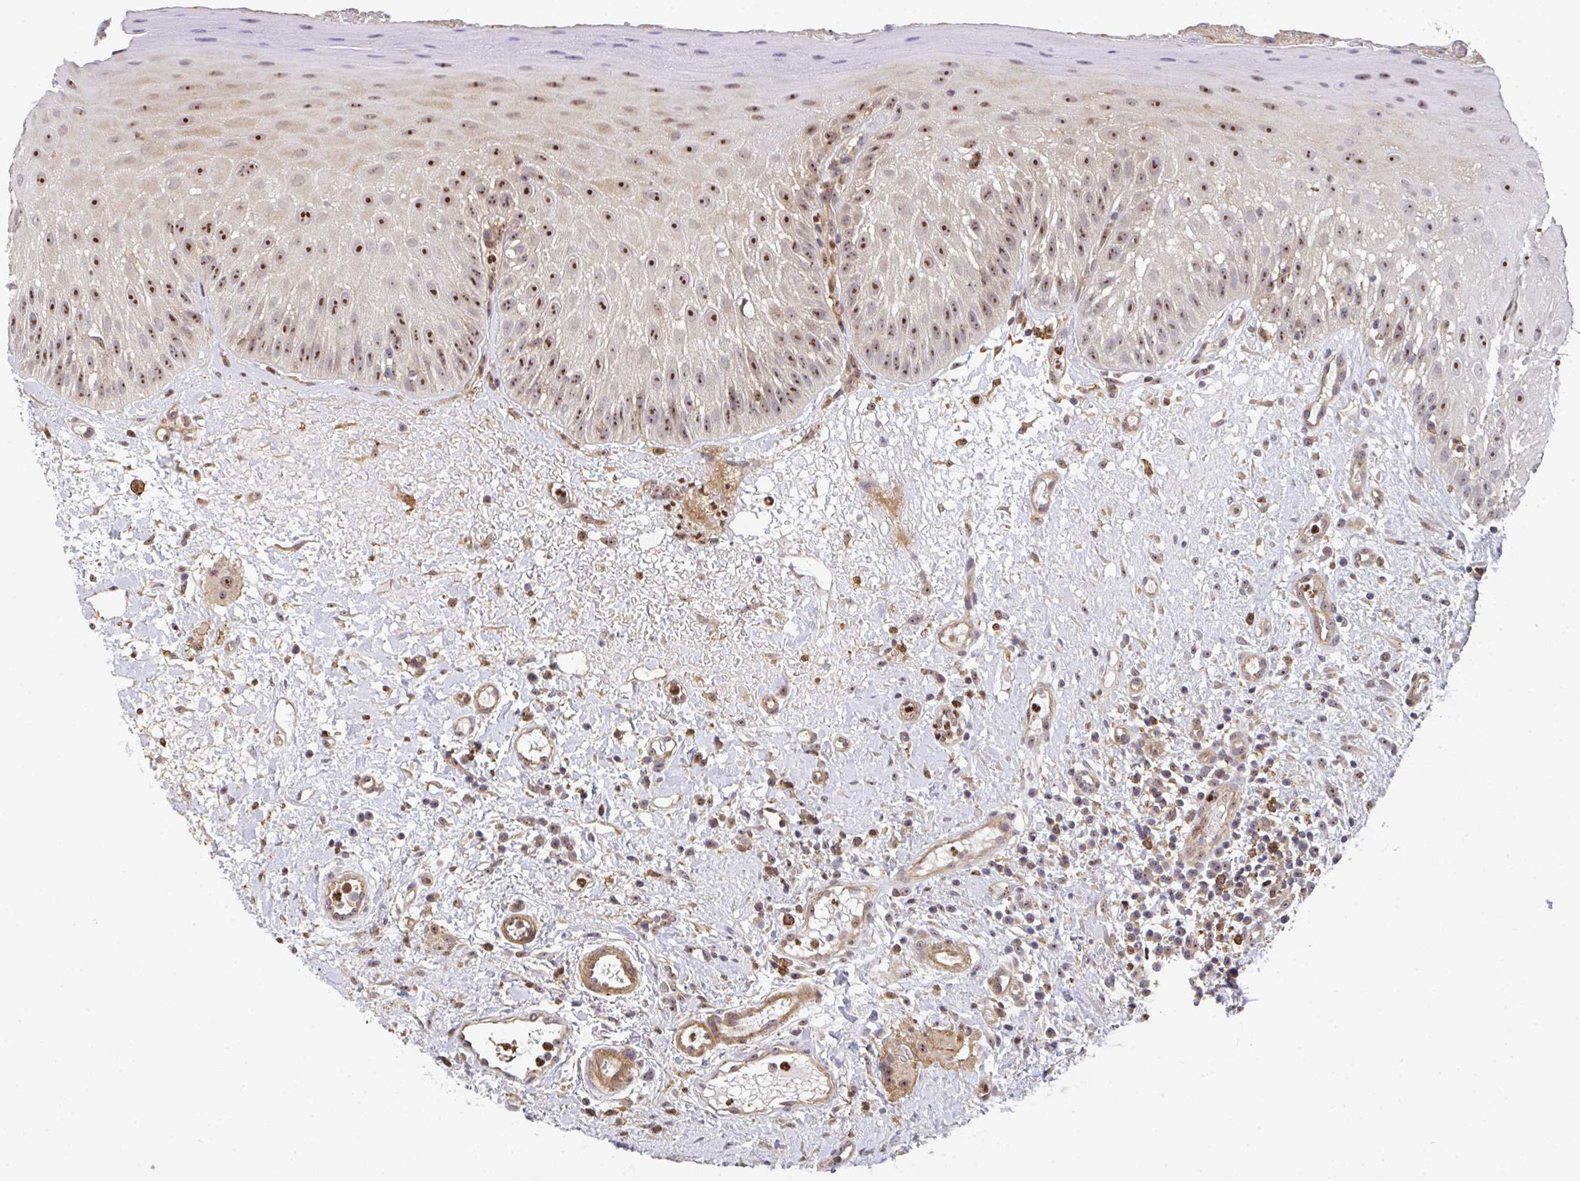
{"staining": {"intensity": "moderate", "quantity": "25%-75%", "location": "nuclear"}, "tissue": "oral mucosa", "cell_type": "Squamous epithelial cells", "image_type": "normal", "snomed": [{"axis": "morphology", "description": "Normal tissue, NOS"}, {"axis": "topography", "description": "Oral tissue"}, {"axis": "topography", "description": "Tounge, NOS"}], "caption": "Protein staining by immunohistochemistry demonstrates moderate nuclear expression in approximately 25%-75% of squamous epithelial cells in unremarkable oral mucosa.", "gene": "SIMC1", "patient": {"sex": "male", "age": 83}}